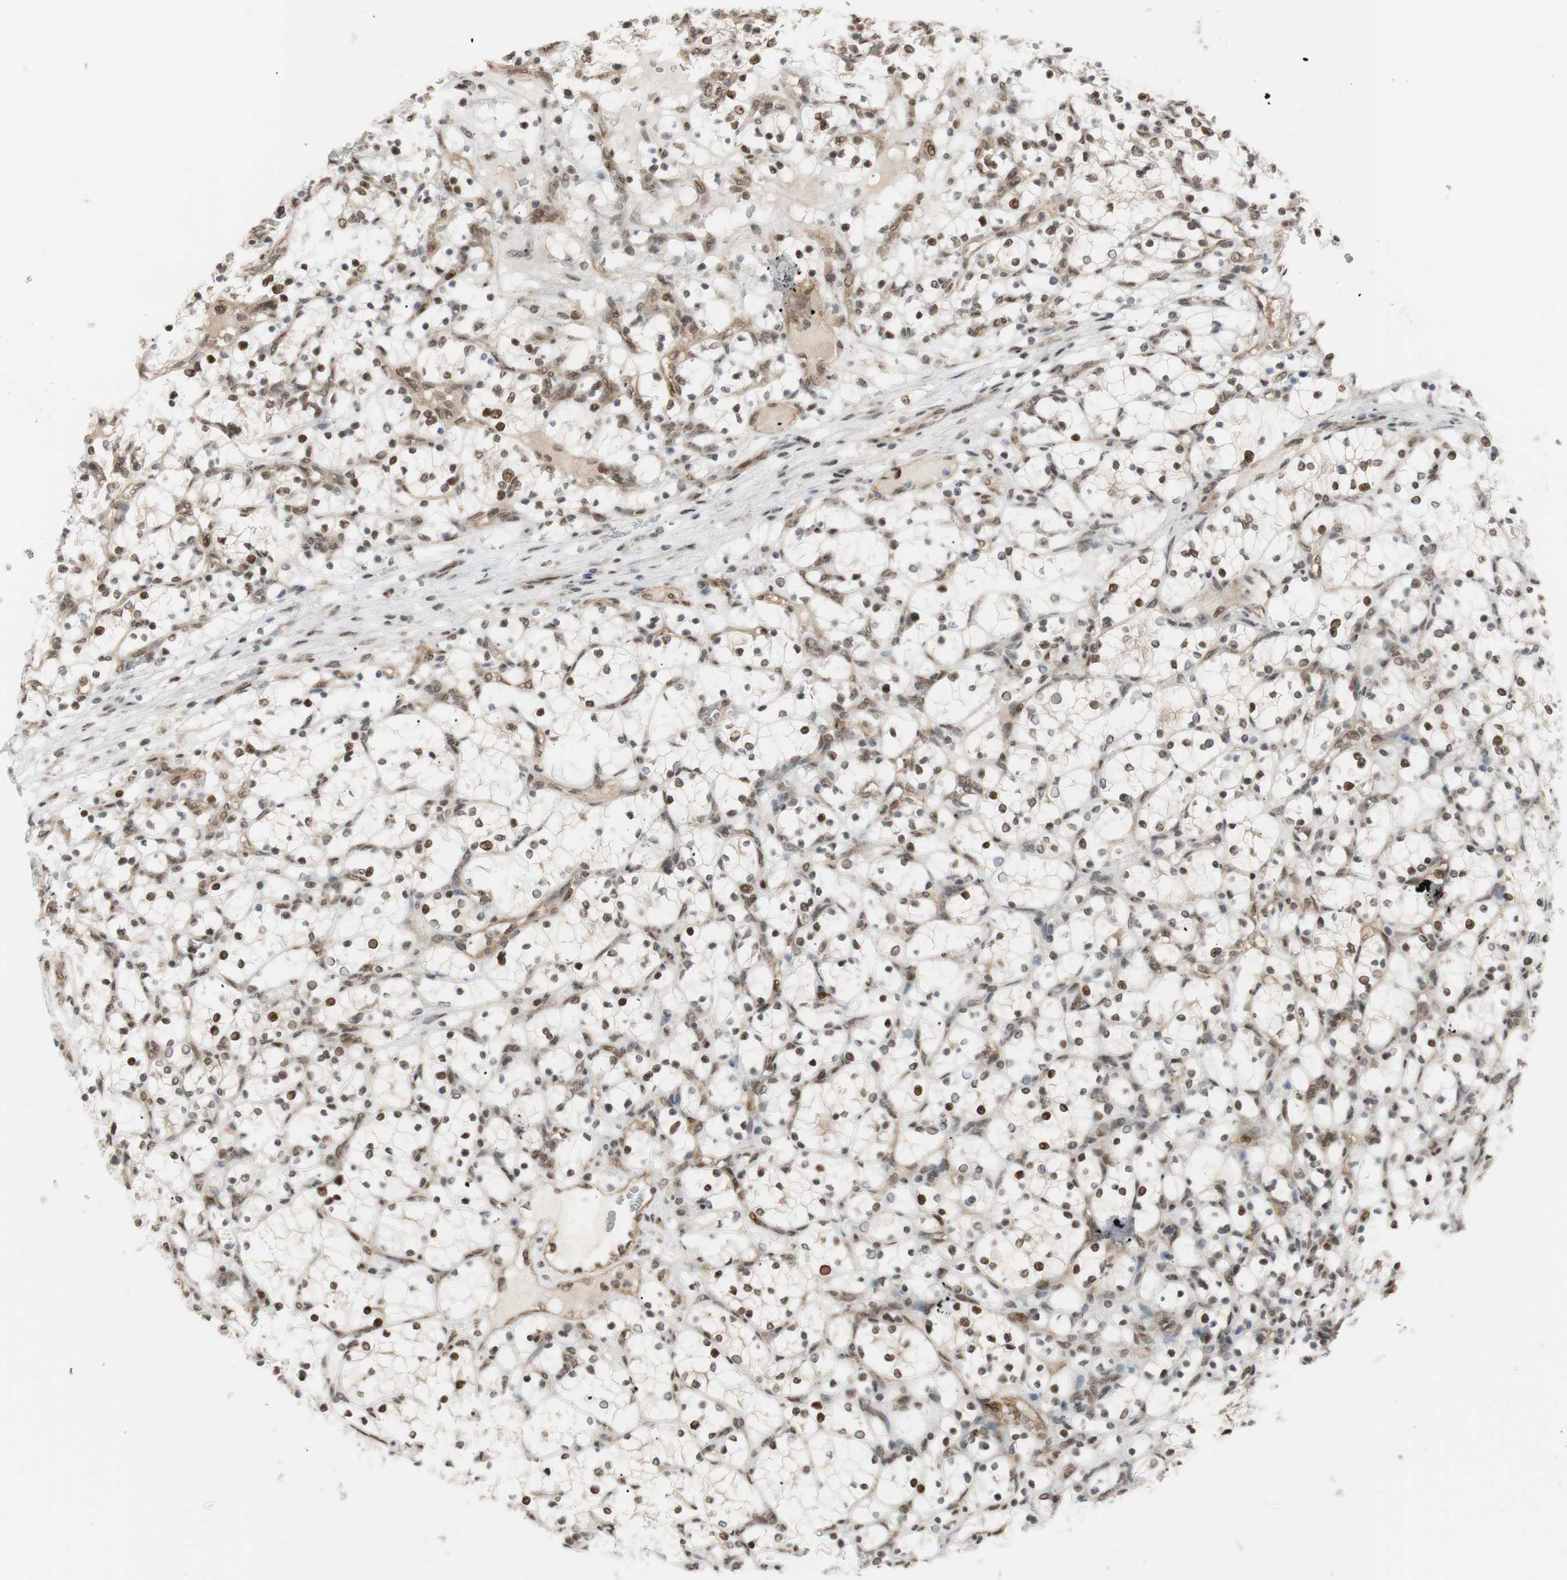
{"staining": {"intensity": "moderate", "quantity": ">75%", "location": "nuclear"}, "tissue": "renal cancer", "cell_type": "Tumor cells", "image_type": "cancer", "snomed": [{"axis": "morphology", "description": "Adenocarcinoma, NOS"}, {"axis": "topography", "description": "Kidney"}], "caption": "Protein analysis of adenocarcinoma (renal) tissue displays moderate nuclear expression in about >75% of tumor cells.", "gene": "SUFU", "patient": {"sex": "female", "age": 69}}